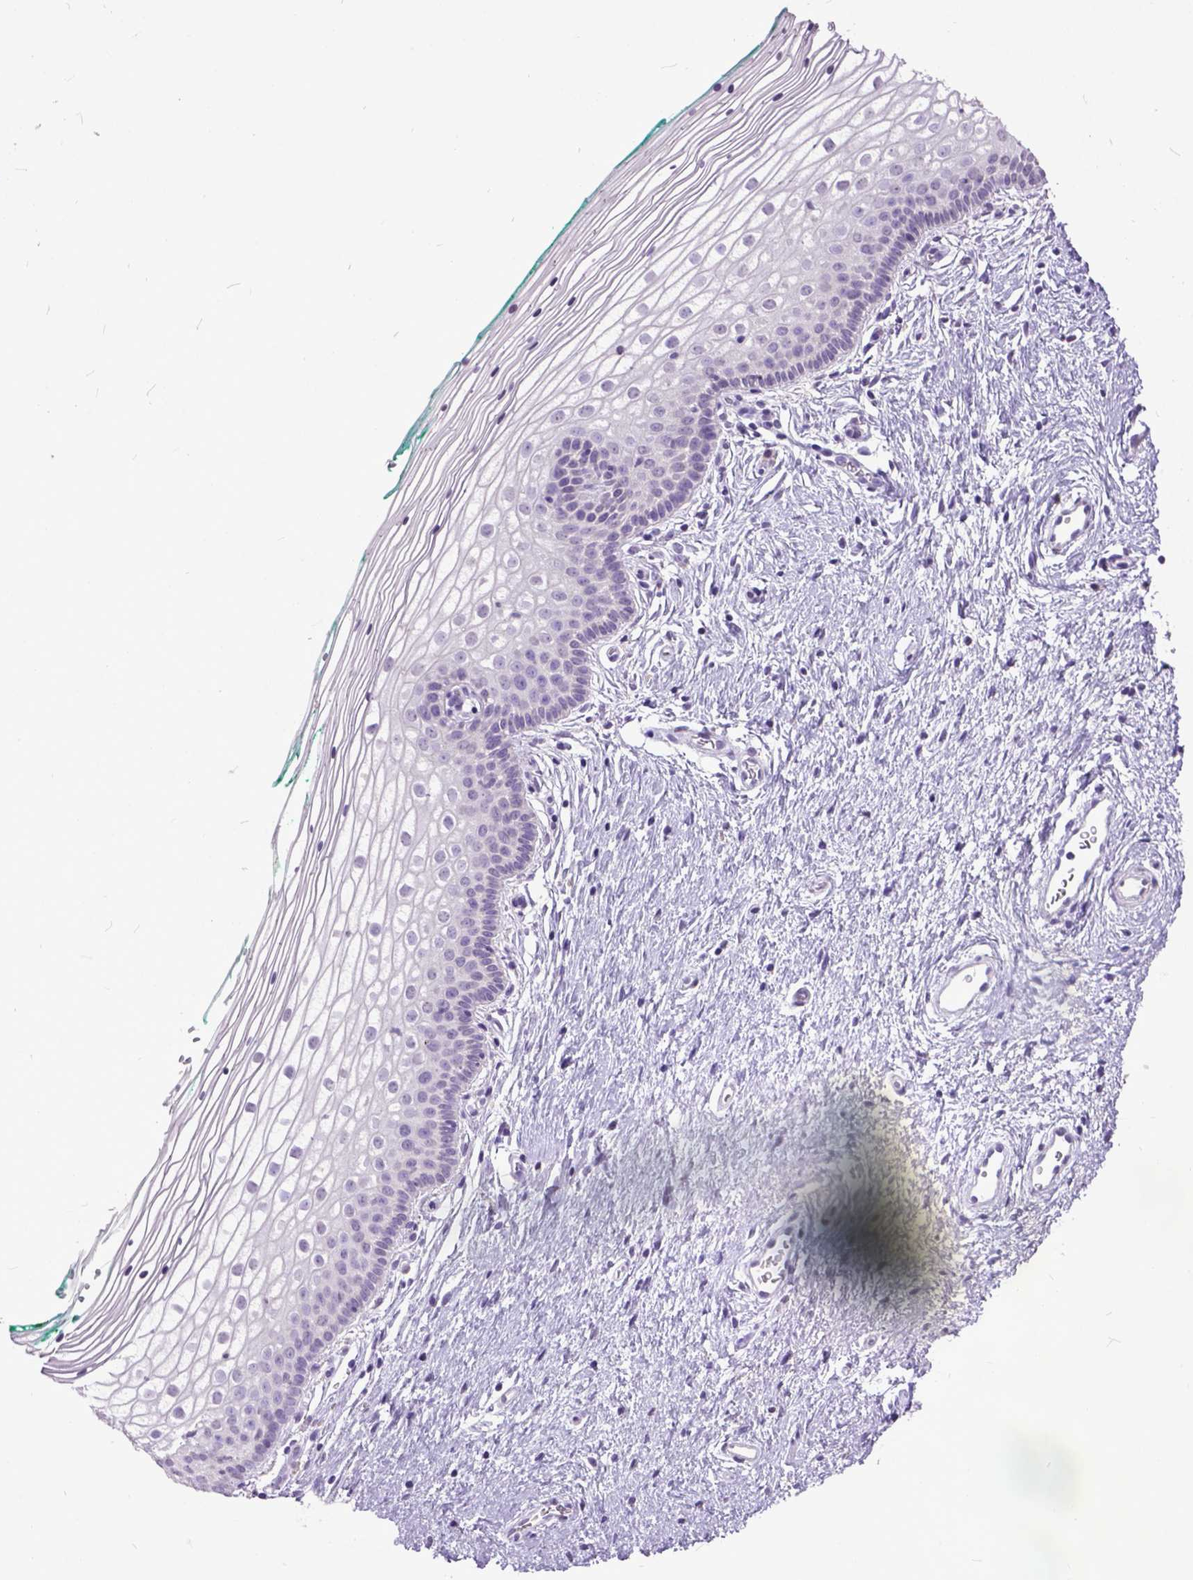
{"staining": {"intensity": "negative", "quantity": "none", "location": "none"}, "tissue": "vagina", "cell_type": "Squamous epithelial cells", "image_type": "normal", "snomed": [{"axis": "morphology", "description": "Normal tissue, NOS"}, {"axis": "topography", "description": "Vagina"}], "caption": "A high-resolution micrograph shows immunohistochemistry staining of unremarkable vagina, which displays no significant positivity in squamous epithelial cells.", "gene": "MARCHF10", "patient": {"sex": "female", "age": 36}}